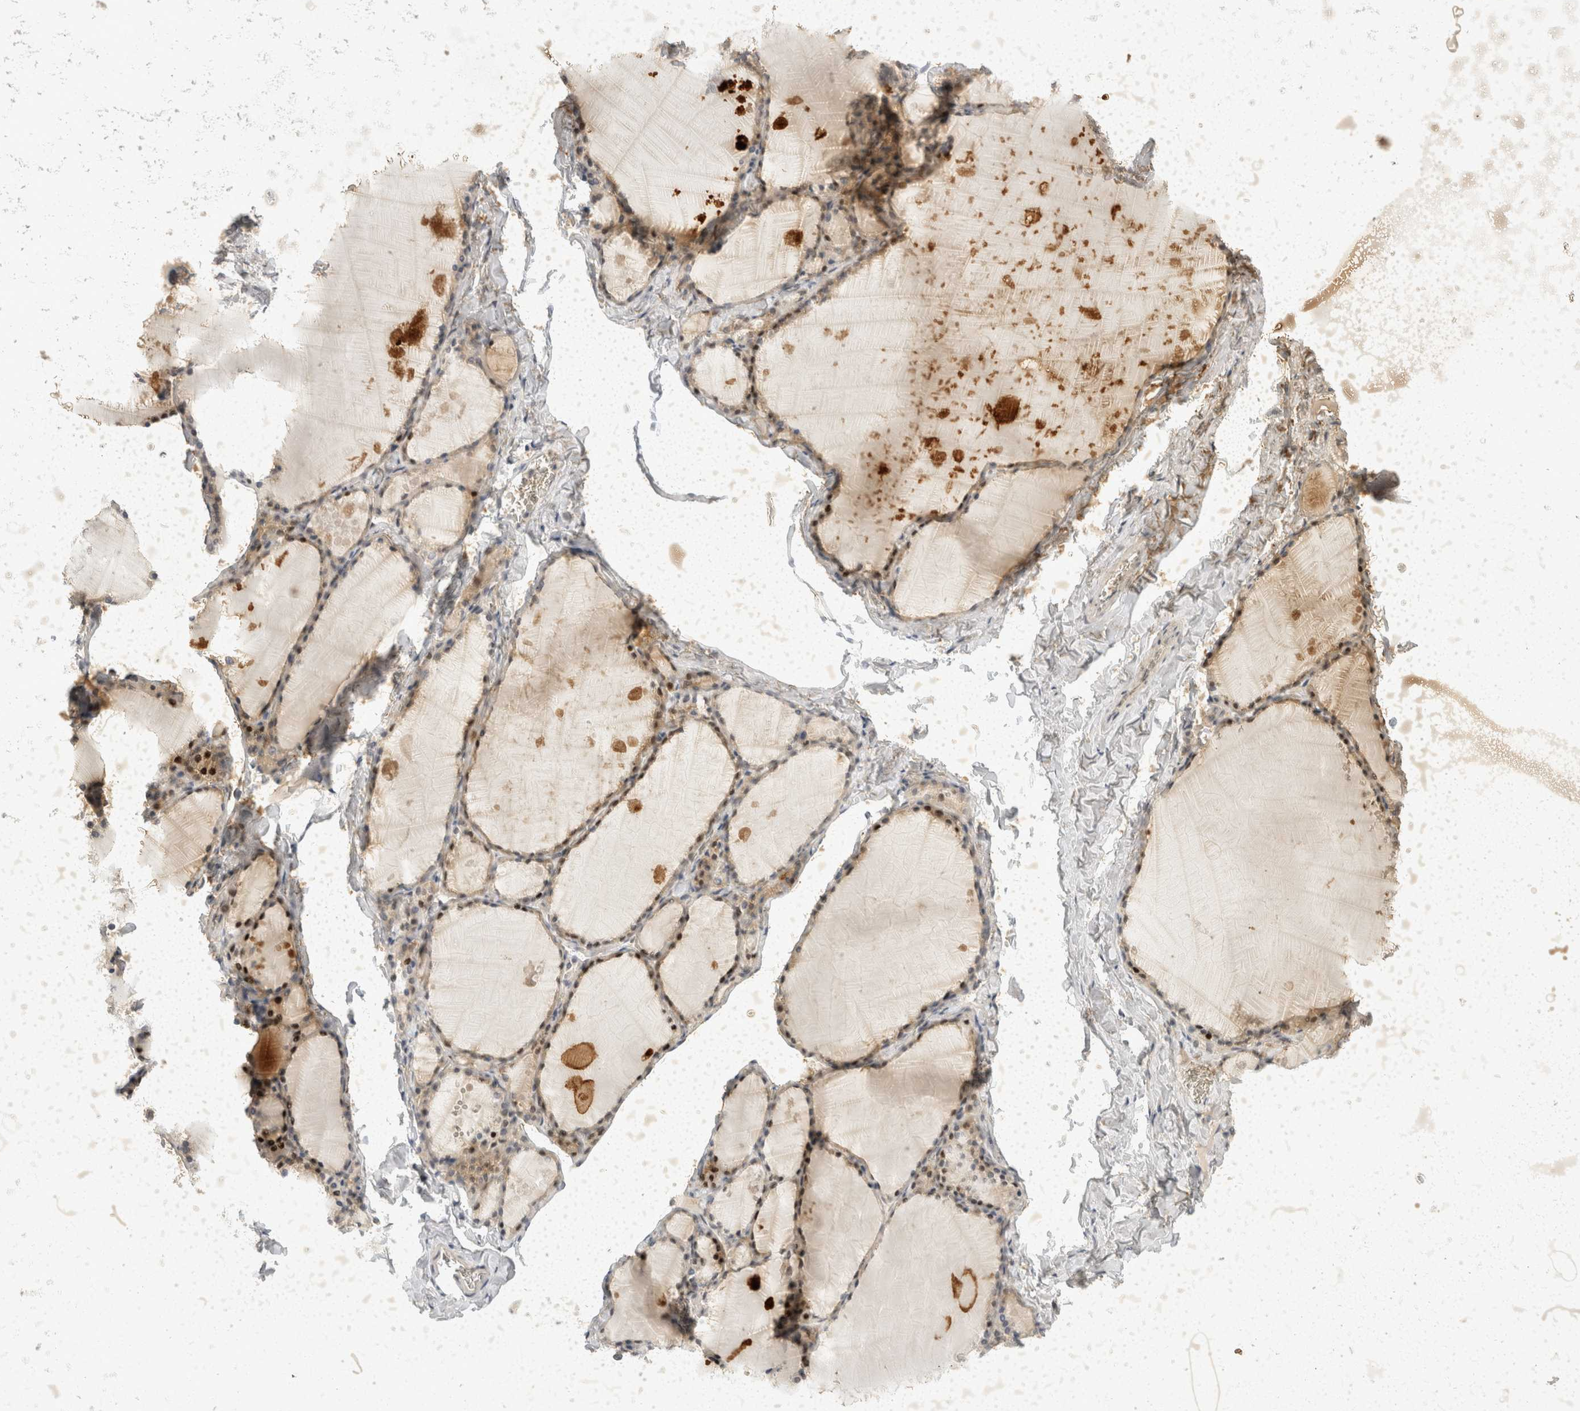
{"staining": {"intensity": "moderate", "quantity": ">75%", "location": "cytoplasmic/membranous,nuclear"}, "tissue": "thyroid gland", "cell_type": "Glandular cells", "image_type": "normal", "snomed": [{"axis": "morphology", "description": "Normal tissue, NOS"}, {"axis": "topography", "description": "Thyroid gland"}], "caption": "Moderate cytoplasmic/membranous,nuclear expression for a protein is identified in about >75% of glandular cells of normal thyroid gland using immunohistochemistry (IHC).", "gene": "TOM1L2", "patient": {"sex": "male", "age": 56}}